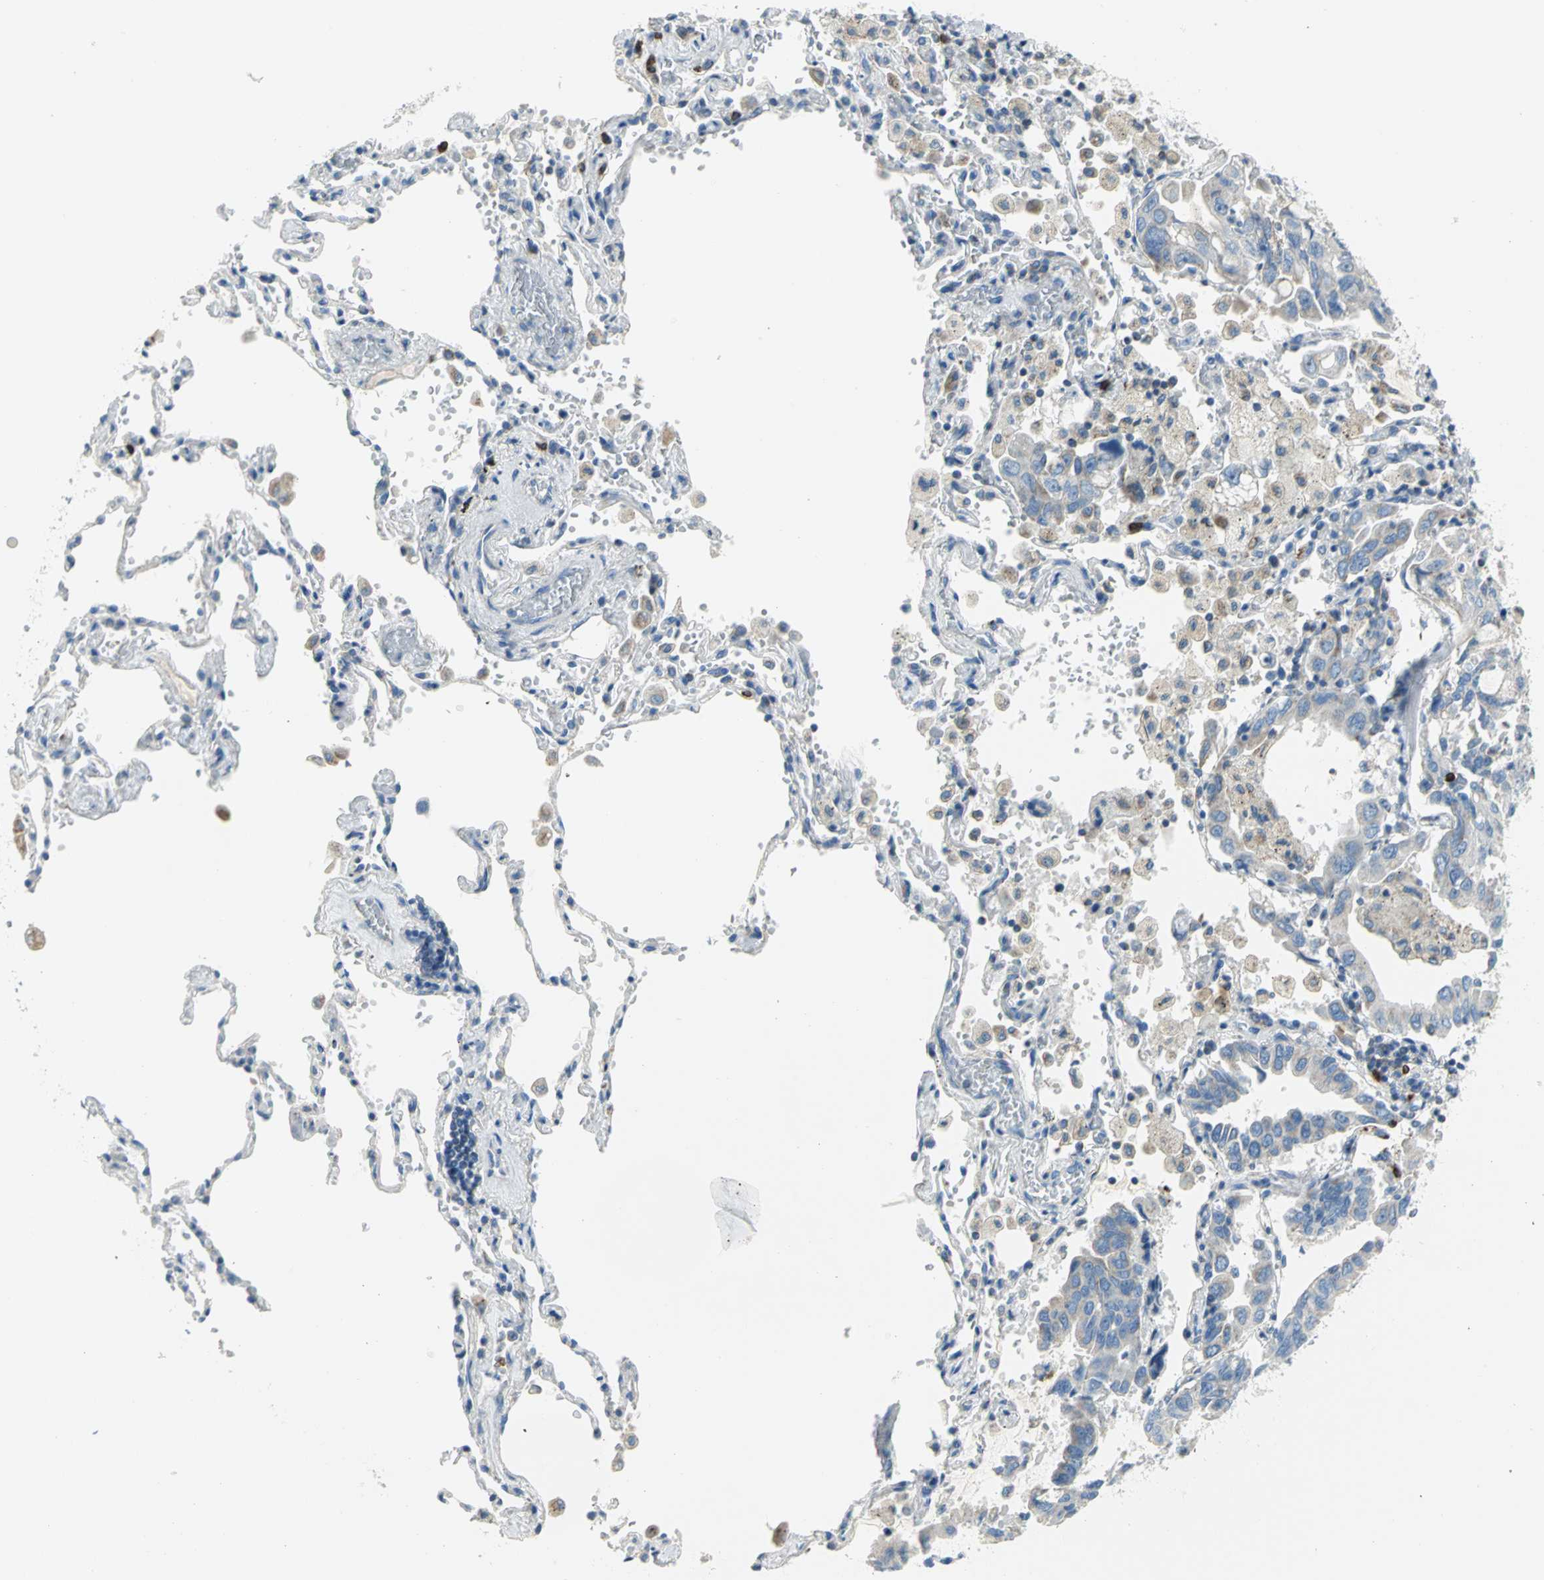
{"staining": {"intensity": "negative", "quantity": "none", "location": "none"}, "tissue": "lung cancer", "cell_type": "Tumor cells", "image_type": "cancer", "snomed": [{"axis": "morphology", "description": "Adenocarcinoma, NOS"}, {"axis": "topography", "description": "Lung"}], "caption": "The histopathology image displays no staining of tumor cells in adenocarcinoma (lung).", "gene": "ALOX15", "patient": {"sex": "male", "age": 64}}